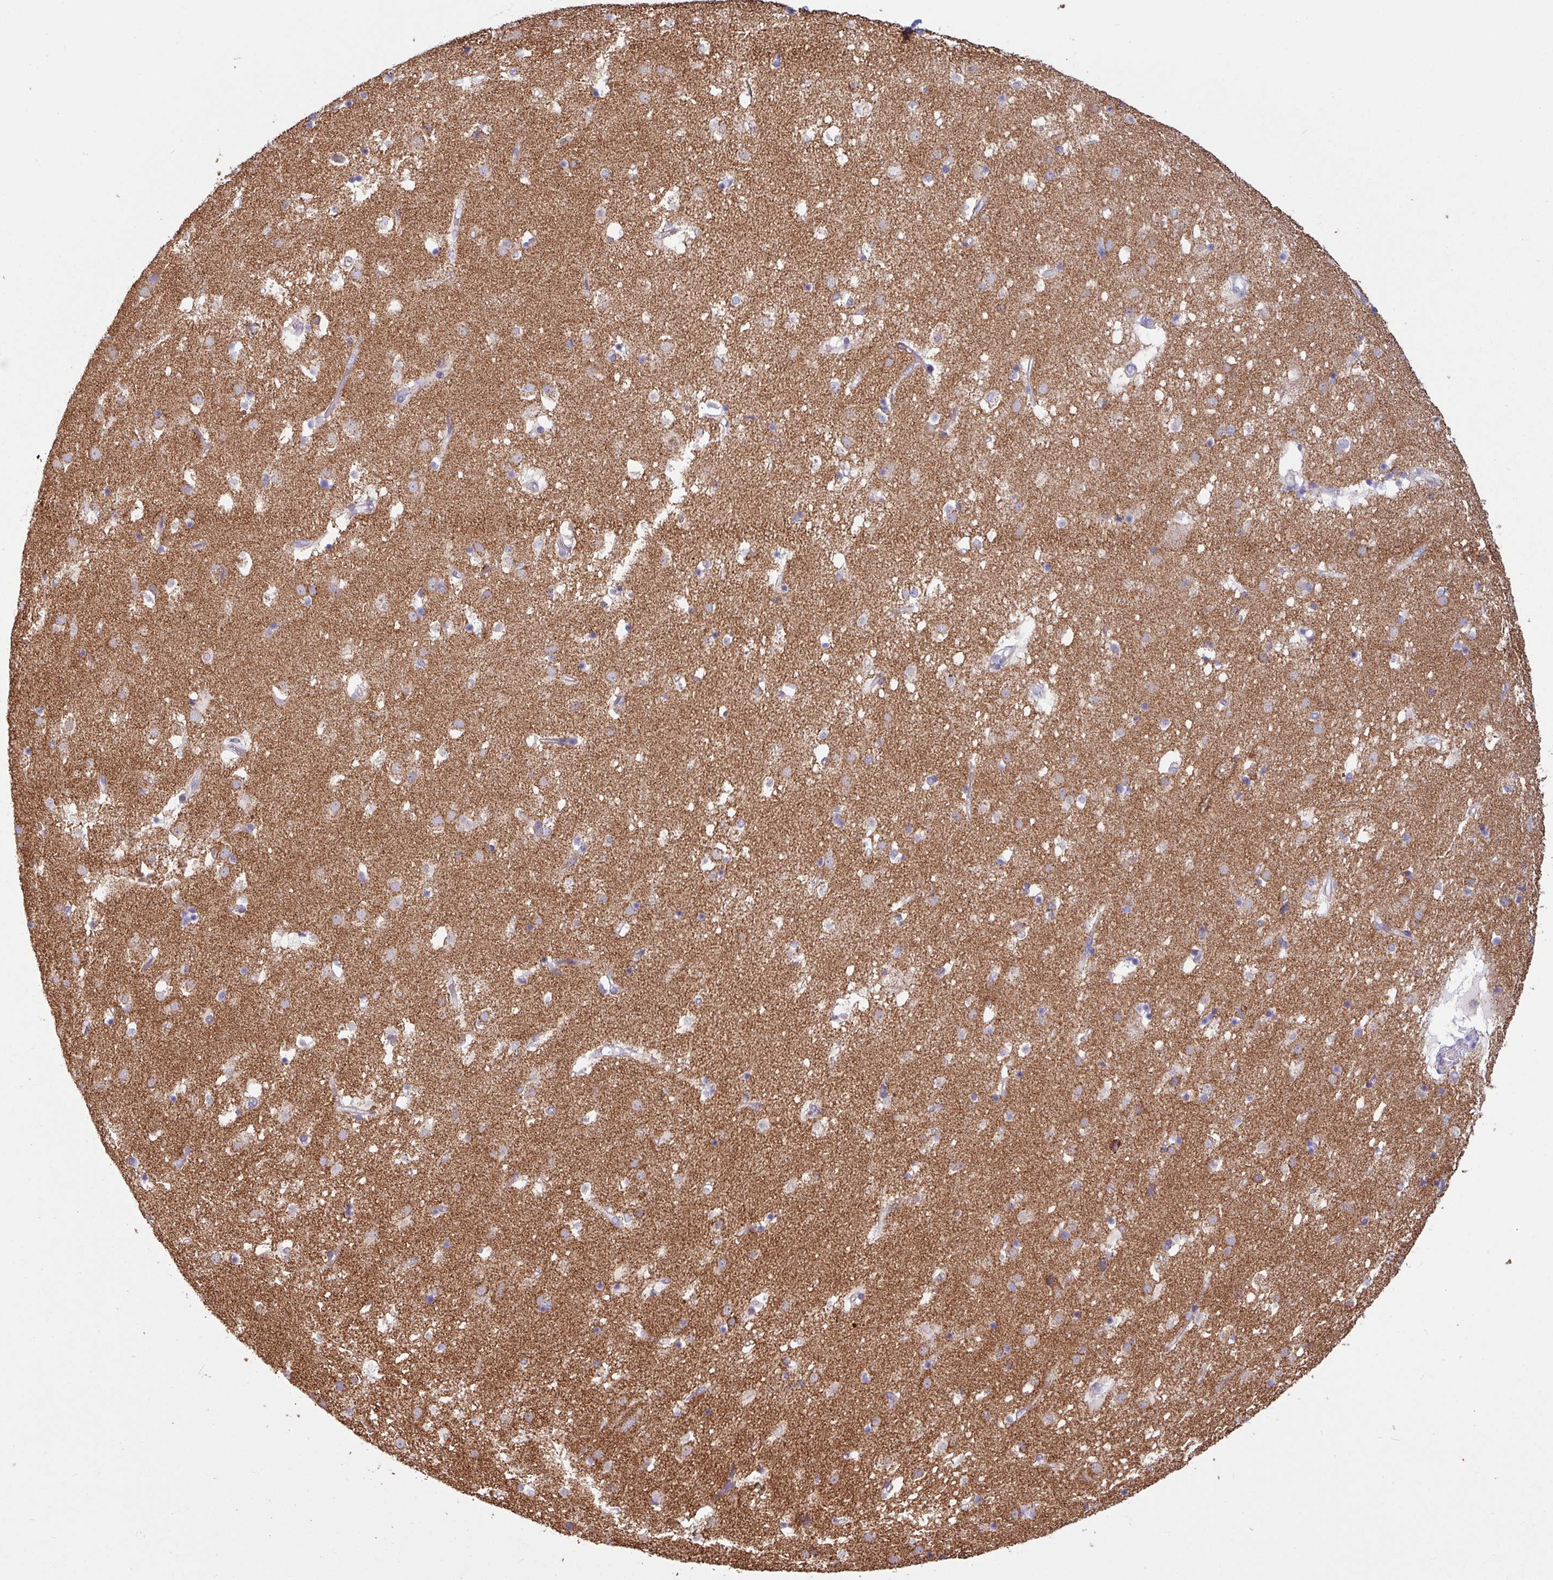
{"staining": {"intensity": "negative", "quantity": "none", "location": "none"}, "tissue": "caudate", "cell_type": "Glial cells", "image_type": "normal", "snomed": [{"axis": "morphology", "description": "Normal tissue, NOS"}, {"axis": "topography", "description": "Lateral ventricle wall"}], "caption": "An IHC micrograph of benign caudate is shown. There is no staining in glial cells of caudate. (DAB immunohistochemistry (IHC) with hematoxylin counter stain).", "gene": "CAMK1", "patient": {"sex": "male", "age": 58}}